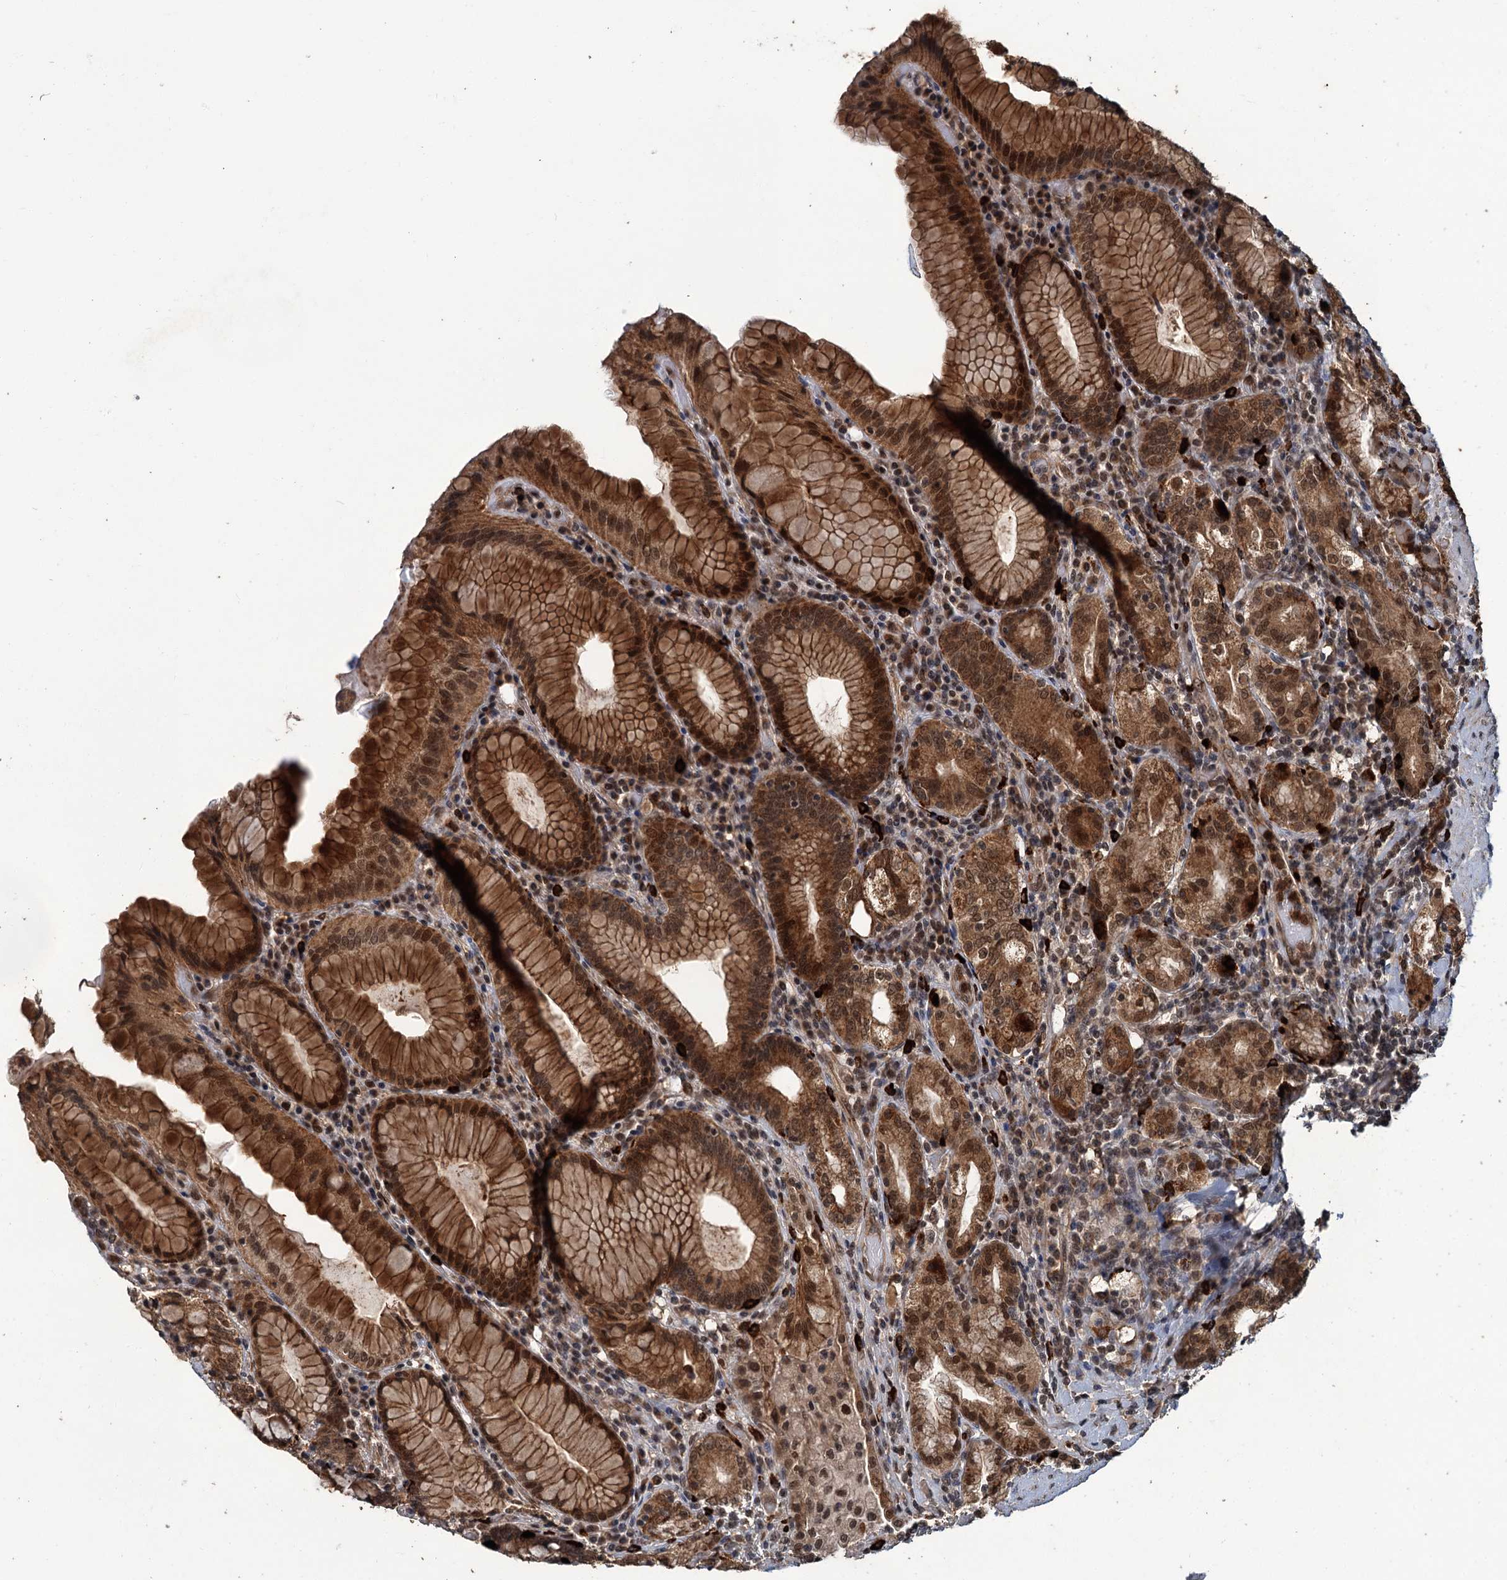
{"staining": {"intensity": "strong", "quantity": ">75%", "location": "cytoplasmic/membranous,nuclear"}, "tissue": "stomach", "cell_type": "Glandular cells", "image_type": "normal", "snomed": [{"axis": "morphology", "description": "Normal tissue, NOS"}, {"axis": "topography", "description": "Stomach, upper"}, {"axis": "topography", "description": "Stomach, lower"}], "caption": "Immunohistochemistry (IHC) image of benign stomach stained for a protein (brown), which shows high levels of strong cytoplasmic/membranous,nuclear staining in about >75% of glandular cells.", "gene": "KANSL2", "patient": {"sex": "female", "age": 76}}